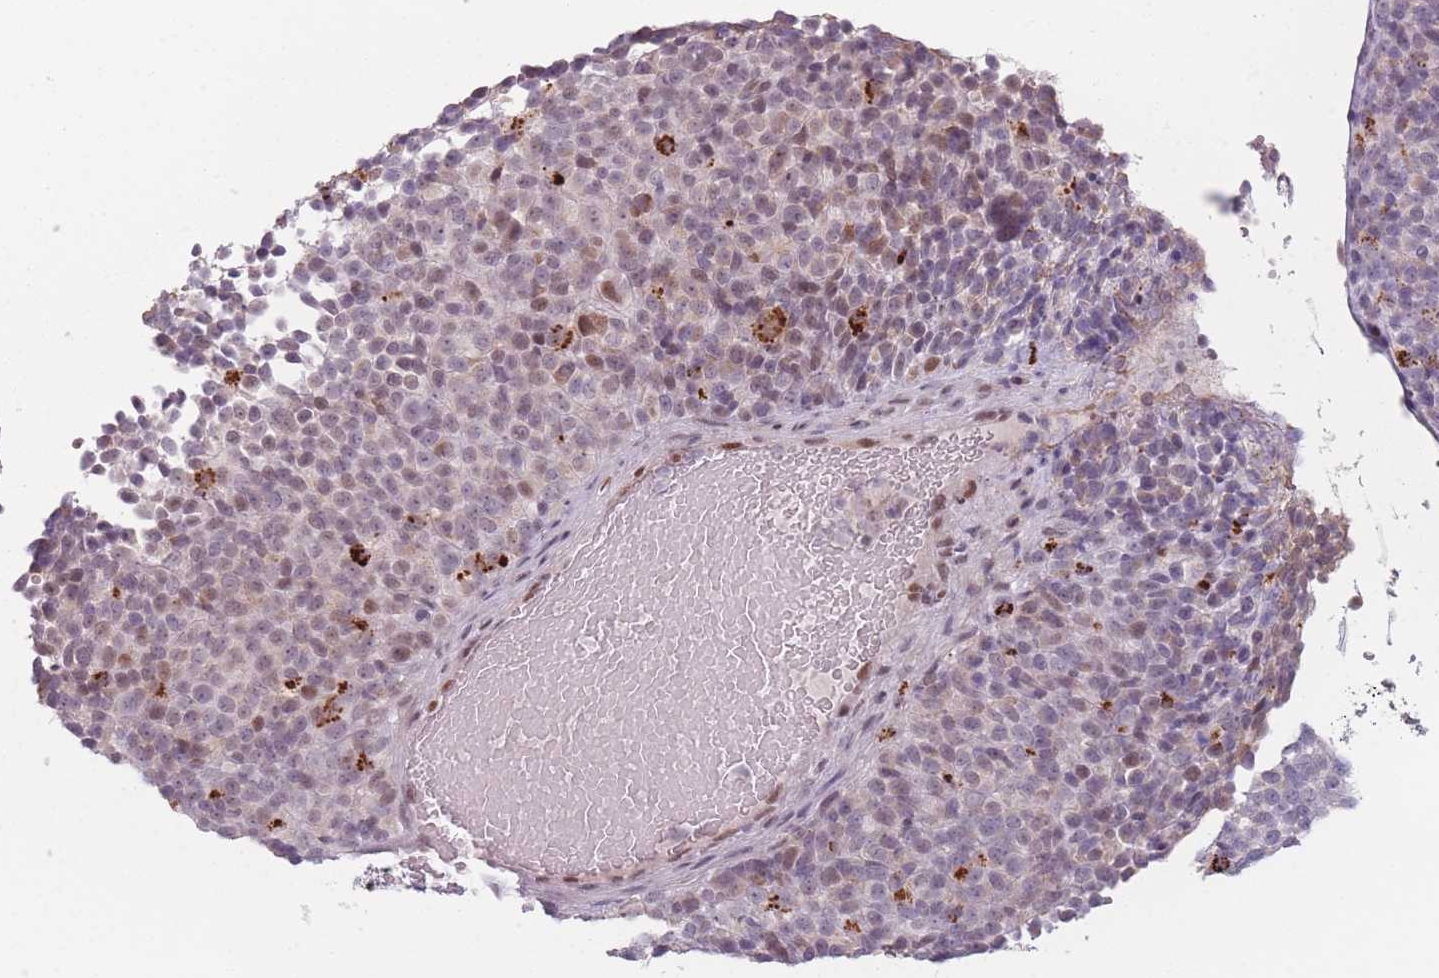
{"staining": {"intensity": "weak", "quantity": "<25%", "location": "nuclear"}, "tissue": "melanoma", "cell_type": "Tumor cells", "image_type": "cancer", "snomed": [{"axis": "morphology", "description": "Malignant melanoma, Metastatic site"}, {"axis": "topography", "description": "Brain"}], "caption": "Immunohistochemistry (IHC) micrograph of neoplastic tissue: human malignant melanoma (metastatic site) stained with DAB demonstrates no significant protein staining in tumor cells. The staining is performed using DAB brown chromogen with nuclei counter-stained in using hematoxylin.", "gene": "OR10C1", "patient": {"sex": "female", "age": 56}}